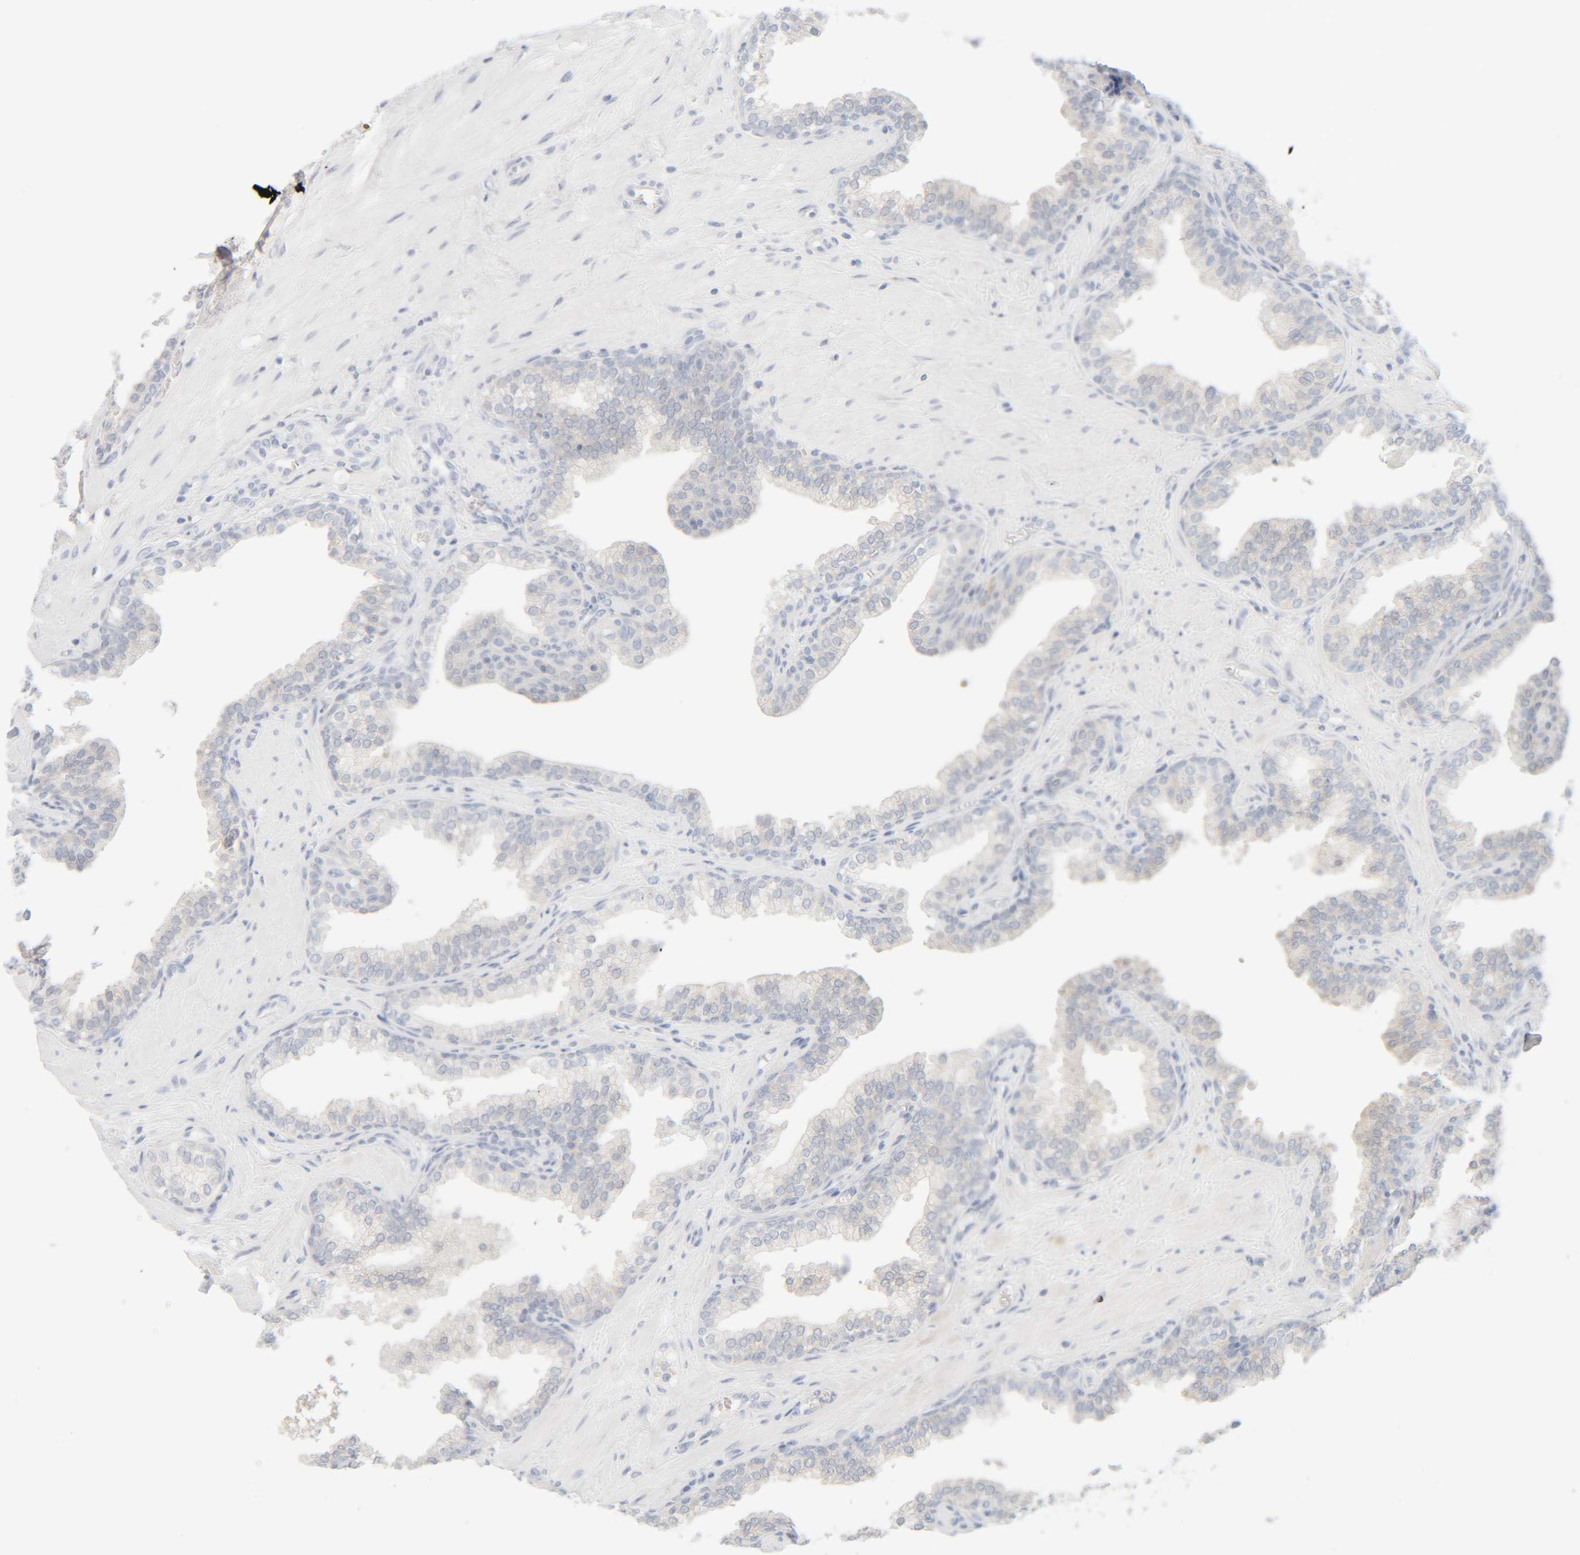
{"staining": {"intensity": "negative", "quantity": "none", "location": "none"}, "tissue": "prostate cancer", "cell_type": "Tumor cells", "image_type": "cancer", "snomed": [{"axis": "morphology", "description": "Adenocarcinoma, High grade"}, {"axis": "topography", "description": "Prostate"}], "caption": "Immunohistochemistry of prostate cancer (high-grade adenocarcinoma) displays no expression in tumor cells.", "gene": "RIDA", "patient": {"sex": "male", "age": 52}}